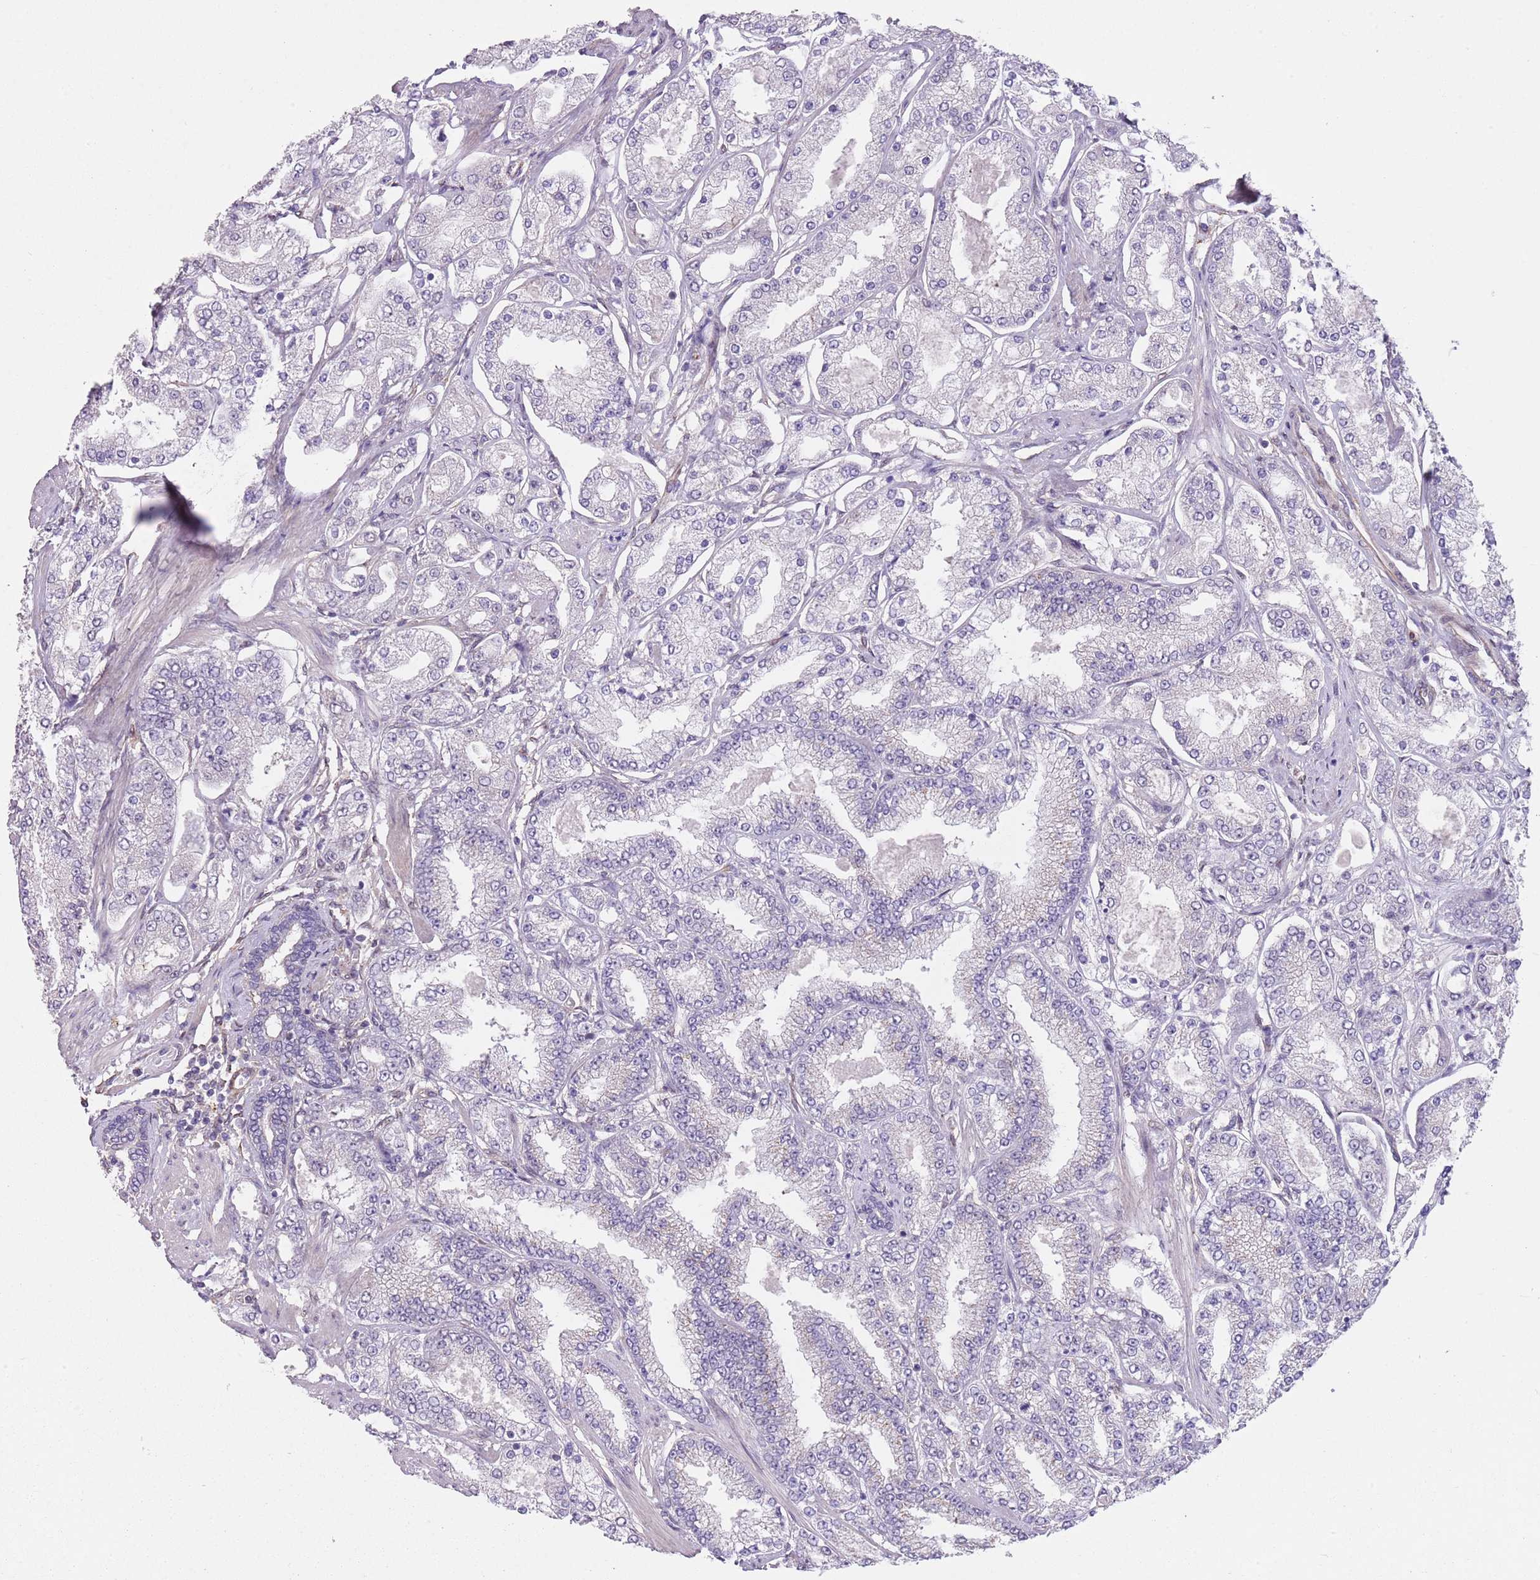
{"staining": {"intensity": "negative", "quantity": "none", "location": "none"}, "tissue": "prostate cancer", "cell_type": "Tumor cells", "image_type": "cancer", "snomed": [{"axis": "morphology", "description": "Adenocarcinoma, High grade"}, {"axis": "topography", "description": "Prostate"}], "caption": "Tumor cells are negative for protein expression in human high-grade adenocarcinoma (prostate).", "gene": "CREBZF", "patient": {"sex": "male", "age": 69}}